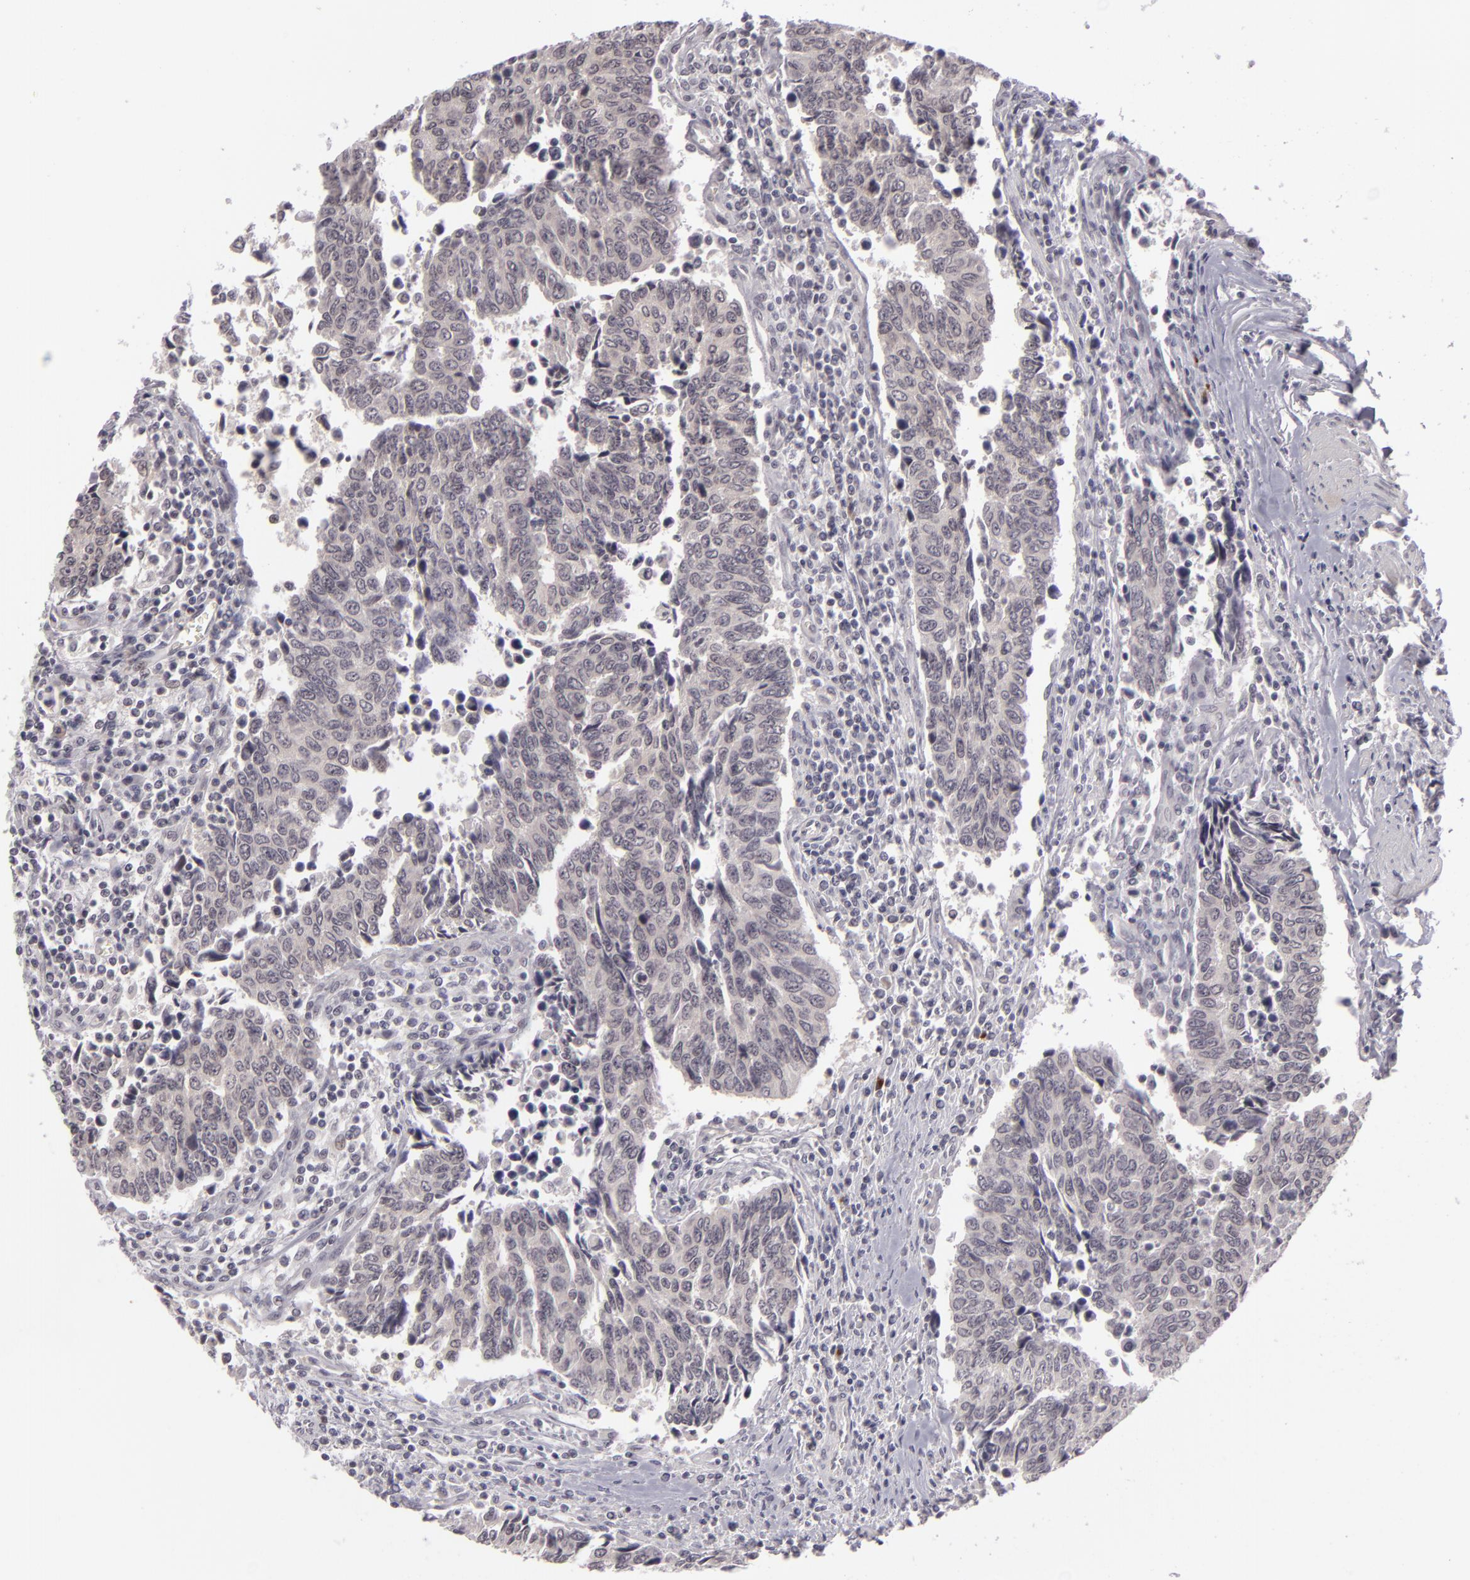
{"staining": {"intensity": "negative", "quantity": "none", "location": "none"}, "tissue": "urothelial cancer", "cell_type": "Tumor cells", "image_type": "cancer", "snomed": [{"axis": "morphology", "description": "Urothelial carcinoma, High grade"}, {"axis": "topography", "description": "Urinary bladder"}], "caption": "High magnification brightfield microscopy of urothelial cancer stained with DAB (brown) and counterstained with hematoxylin (blue): tumor cells show no significant expression. (DAB (3,3'-diaminobenzidine) immunohistochemistry visualized using brightfield microscopy, high magnification).", "gene": "ZNF205", "patient": {"sex": "male", "age": 86}}